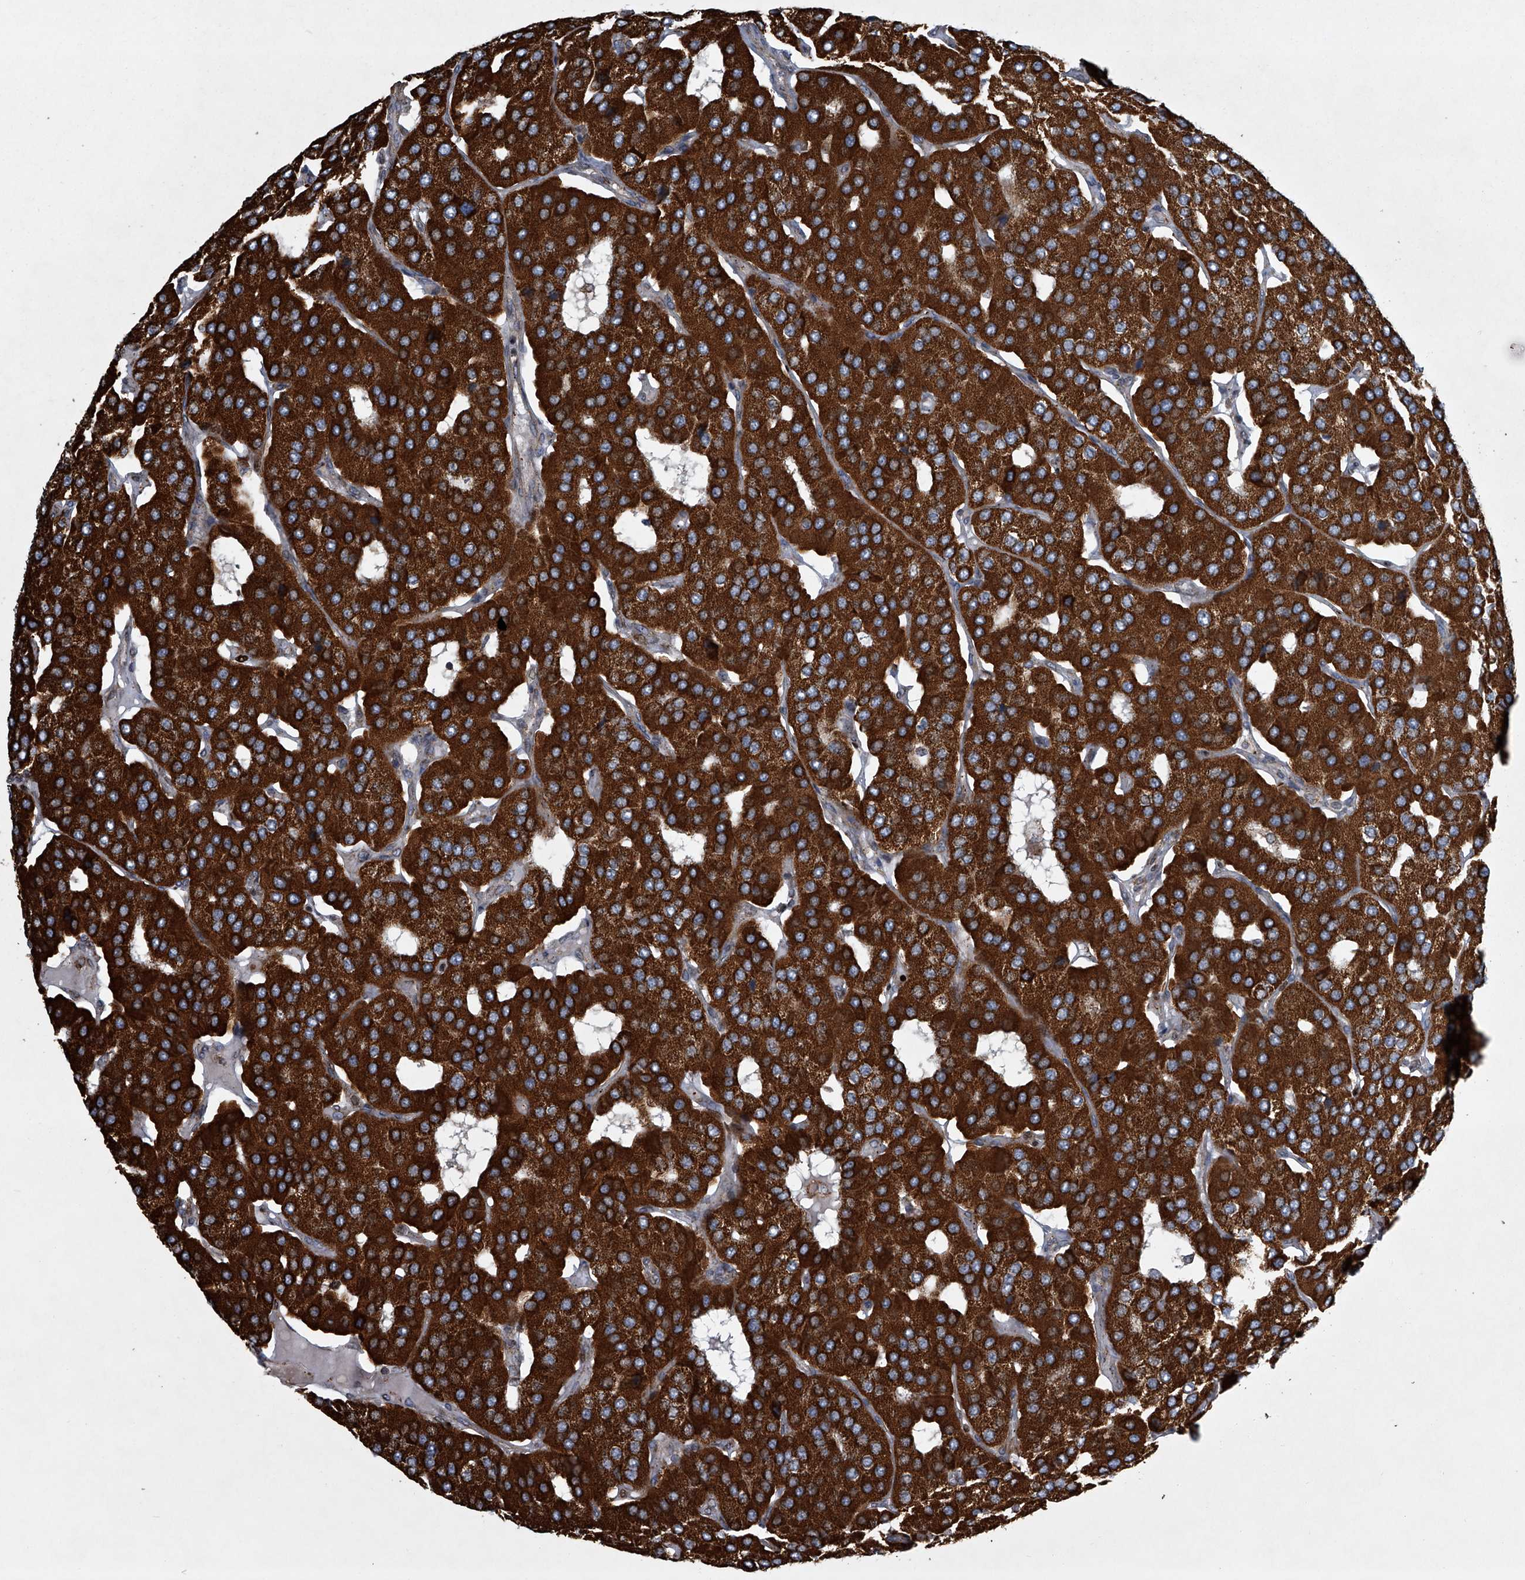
{"staining": {"intensity": "strong", "quantity": ">75%", "location": "cytoplasmic/membranous"}, "tissue": "parathyroid gland", "cell_type": "Glandular cells", "image_type": "normal", "snomed": [{"axis": "morphology", "description": "Normal tissue, NOS"}, {"axis": "morphology", "description": "Adenoma, NOS"}, {"axis": "topography", "description": "Parathyroid gland"}], "caption": "Brown immunohistochemical staining in unremarkable human parathyroid gland displays strong cytoplasmic/membranous expression in about >75% of glandular cells.", "gene": "STRADA", "patient": {"sex": "female", "age": 86}}